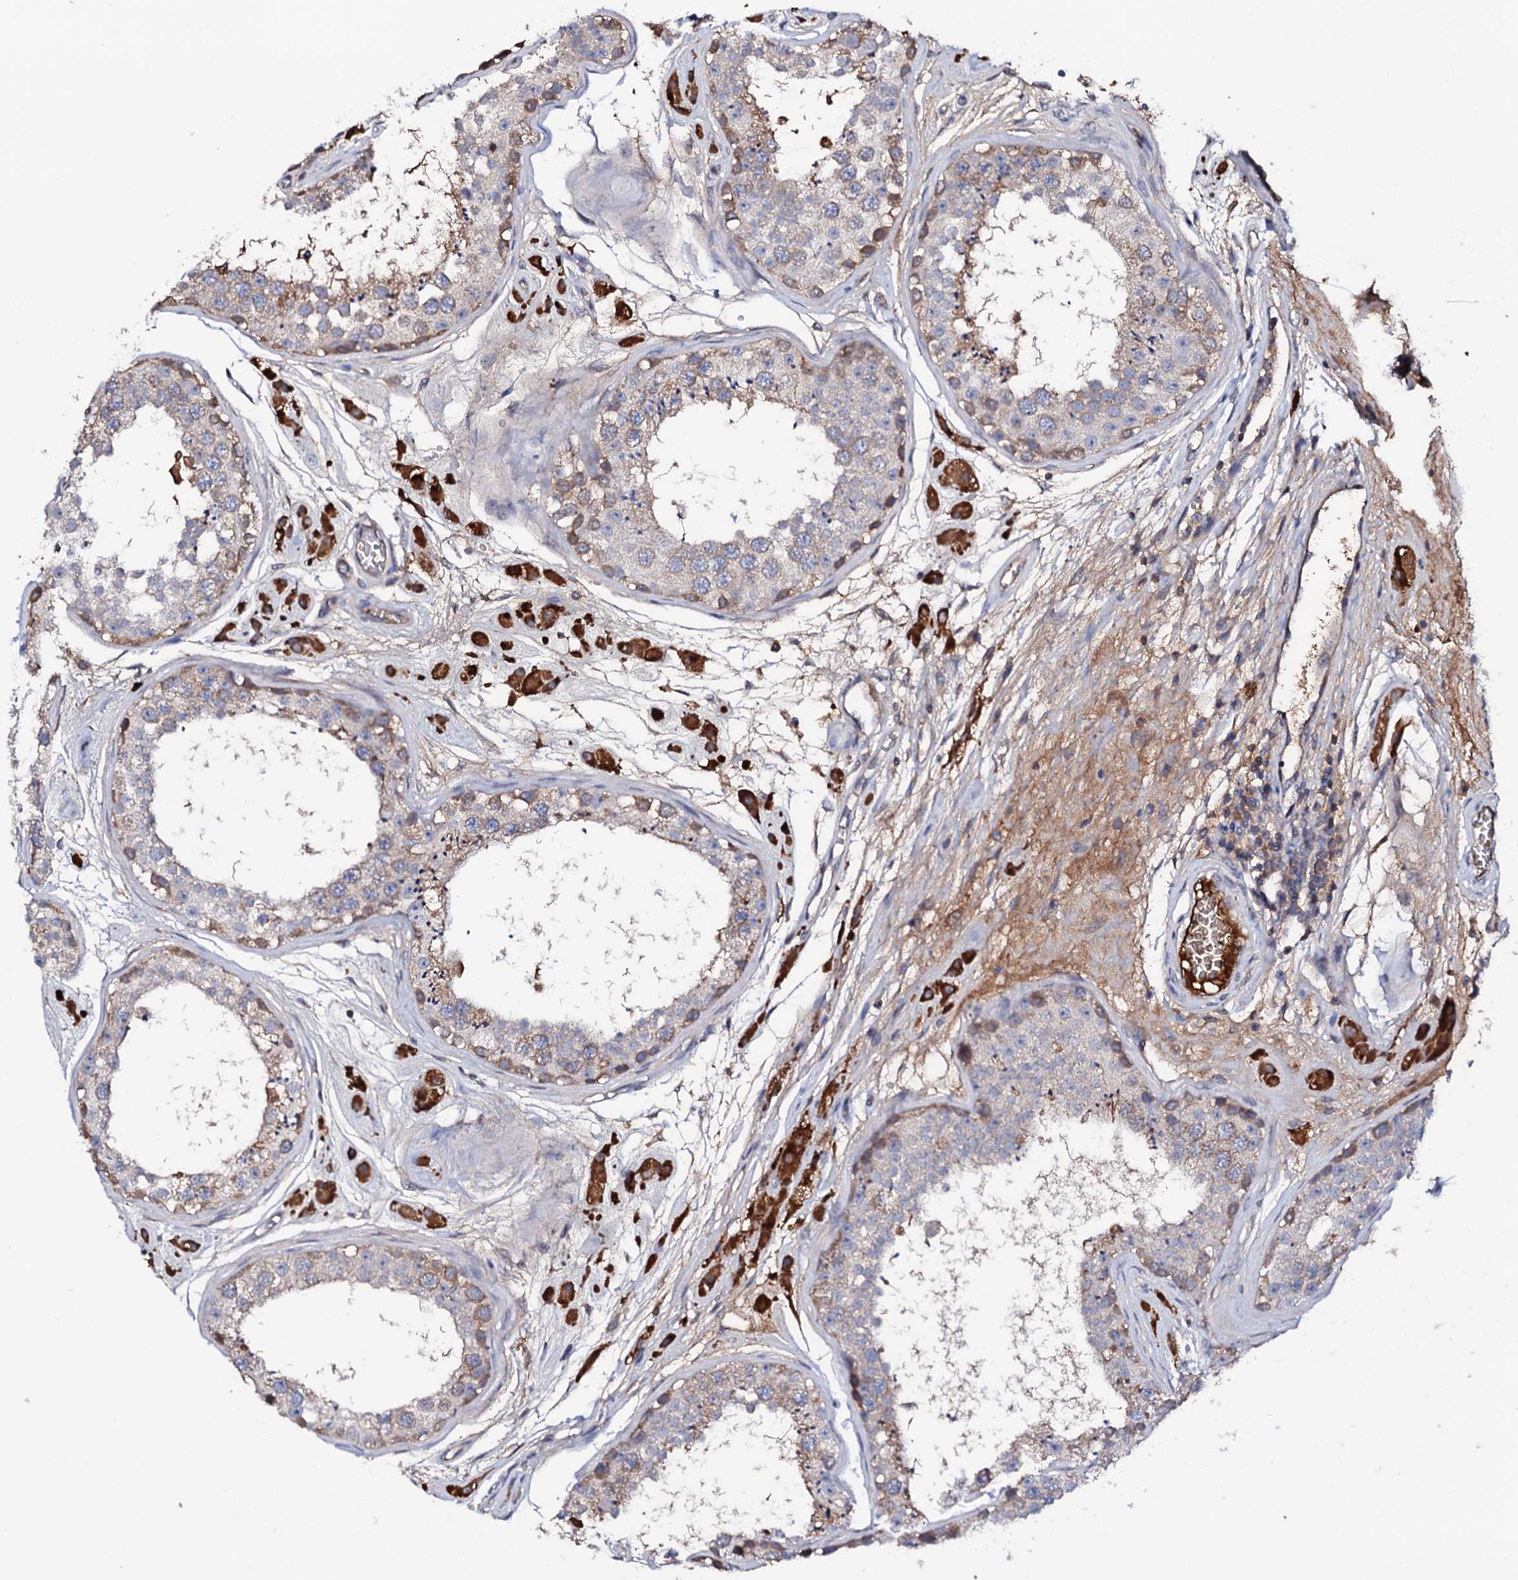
{"staining": {"intensity": "moderate", "quantity": "<25%", "location": "cytoplasmic/membranous"}, "tissue": "testis", "cell_type": "Cells in seminiferous ducts", "image_type": "normal", "snomed": [{"axis": "morphology", "description": "Normal tissue, NOS"}, {"axis": "topography", "description": "Testis"}], "caption": "Immunohistochemistry (DAB (3,3'-diaminobenzidine)) staining of normal testis shows moderate cytoplasmic/membranous protein positivity in approximately <25% of cells in seminiferous ducts. (Brightfield microscopy of DAB IHC at high magnification).", "gene": "TCAF2C", "patient": {"sex": "male", "age": 25}}